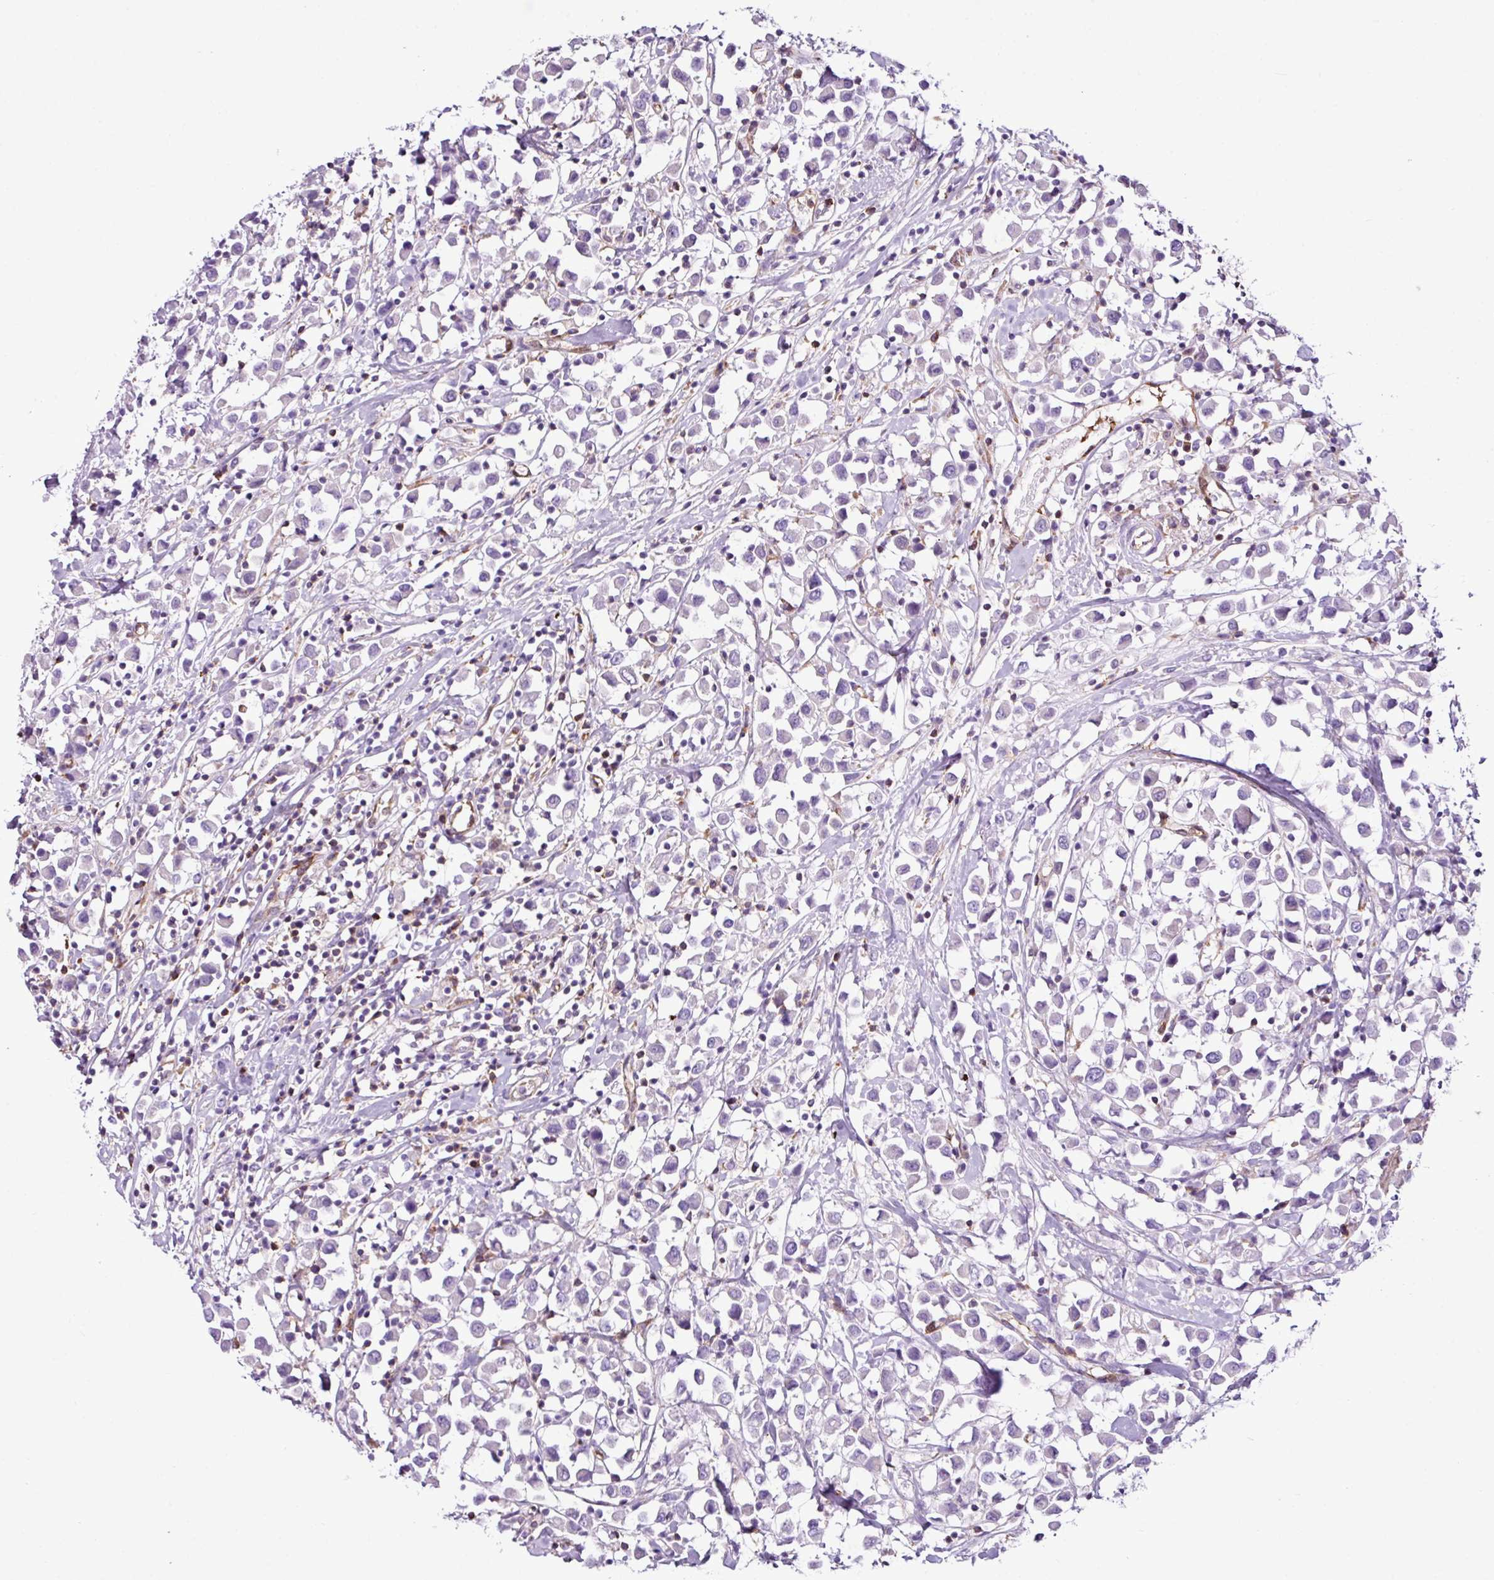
{"staining": {"intensity": "negative", "quantity": "none", "location": "none"}, "tissue": "breast cancer", "cell_type": "Tumor cells", "image_type": "cancer", "snomed": [{"axis": "morphology", "description": "Duct carcinoma"}, {"axis": "topography", "description": "Breast"}], "caption": "There is no significant expression in tumor cells of breast cancer. (Immunohistochemistry (ihc), brightfield microscopy, high magnification).", "gene": "EME2", "patient": {"sex": "female", "age": 61}}